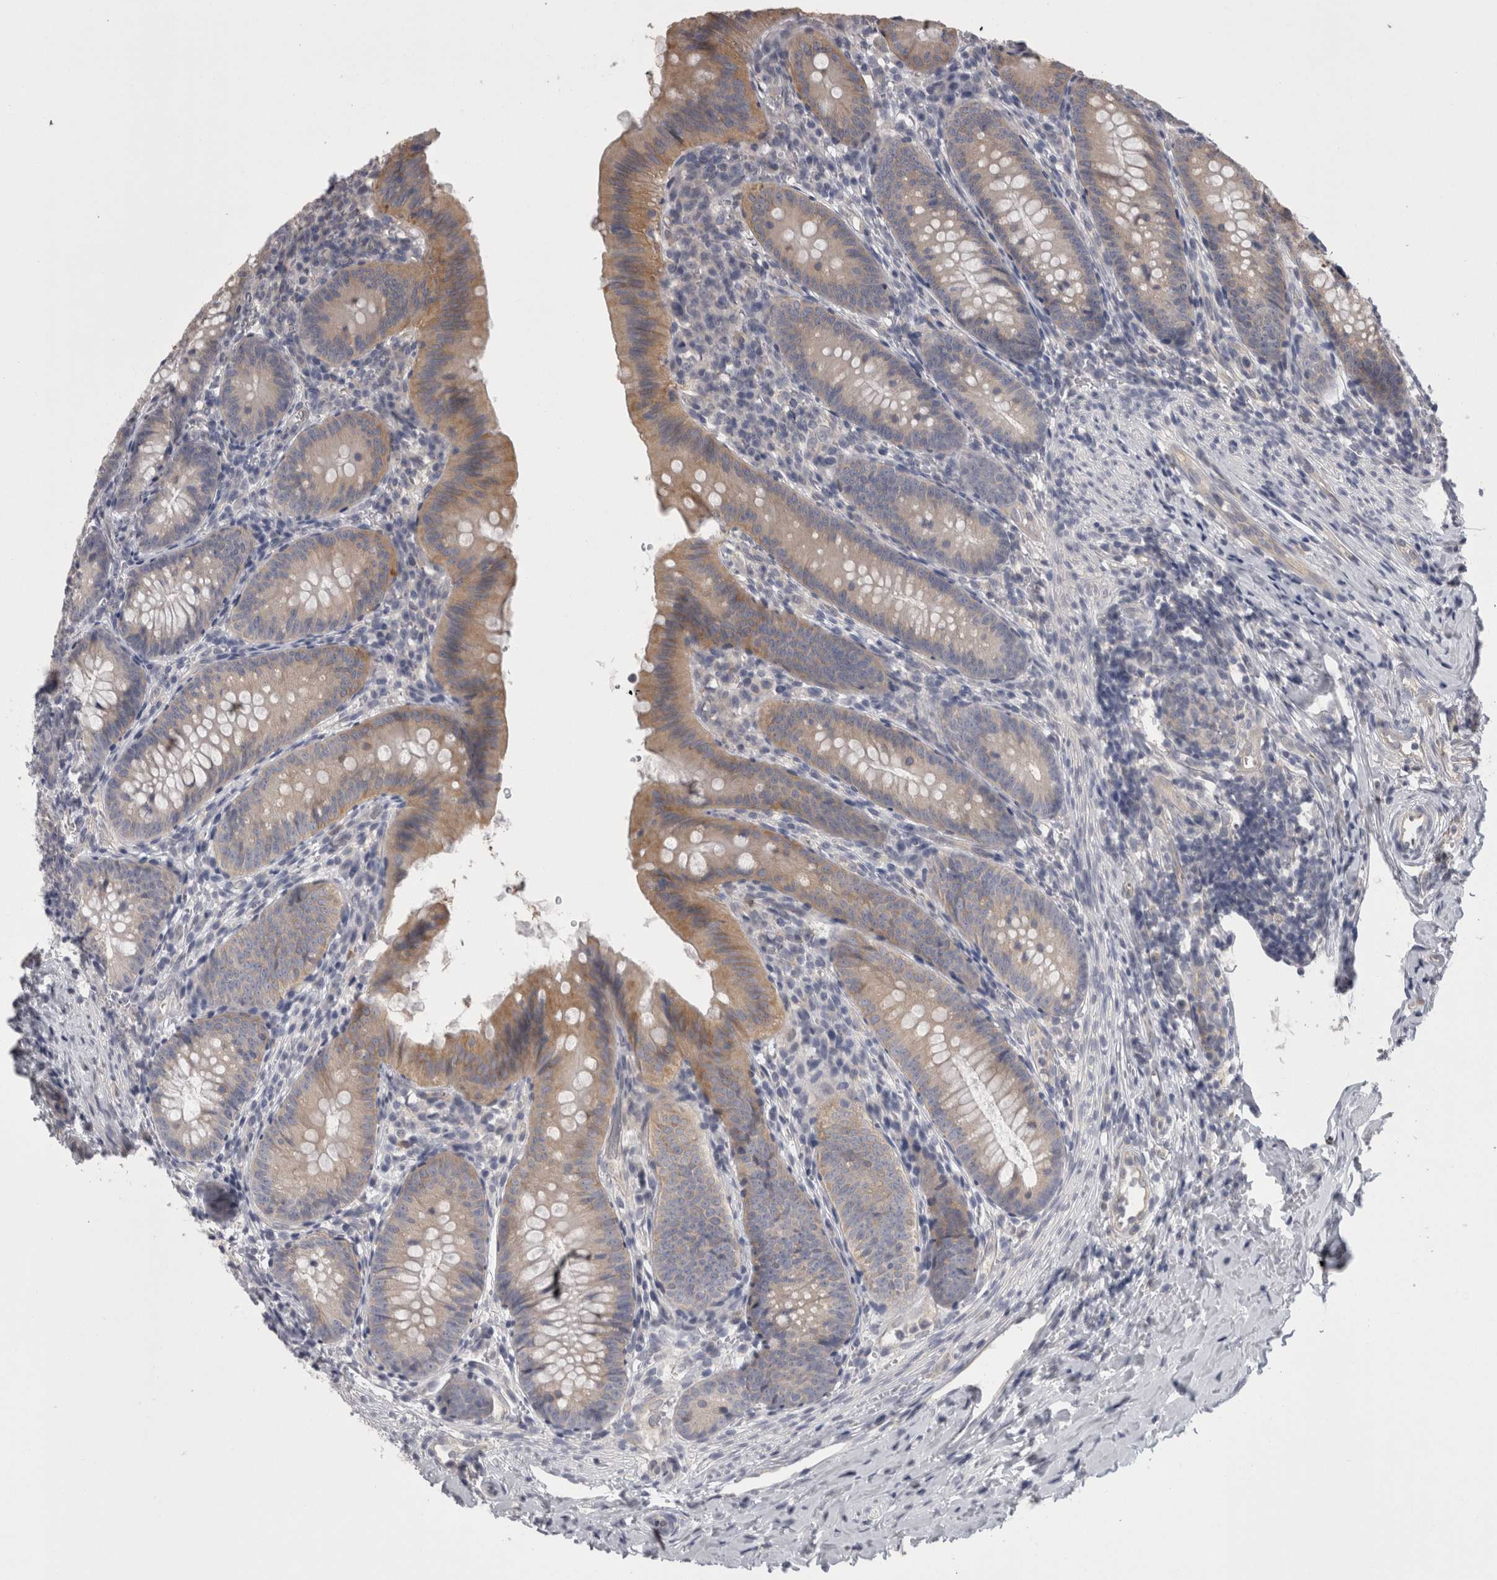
{"staining": {"intensity": "weak", "quantity": "<25%", "location": "cytoplasmic/membranous"}, "tissue": "appendix", "cell_type": "Glandular cells", "image_type": "normal", "snomed": [{"axis": "morphology", "description": "Normal tissue, NOS"}, {"axis": "topography", "description": "Appendix"}], "caption": "Photomicrograph shows no significant protein staining in glandular cells of normal appendix. (Brightfield microscopy of DAB (3,3'-diaminobenzidine) immunohistochemistry (IHC) at high magnification).", "gene": "LYZL6", "patient": {"sex": "male", "age": 1}}